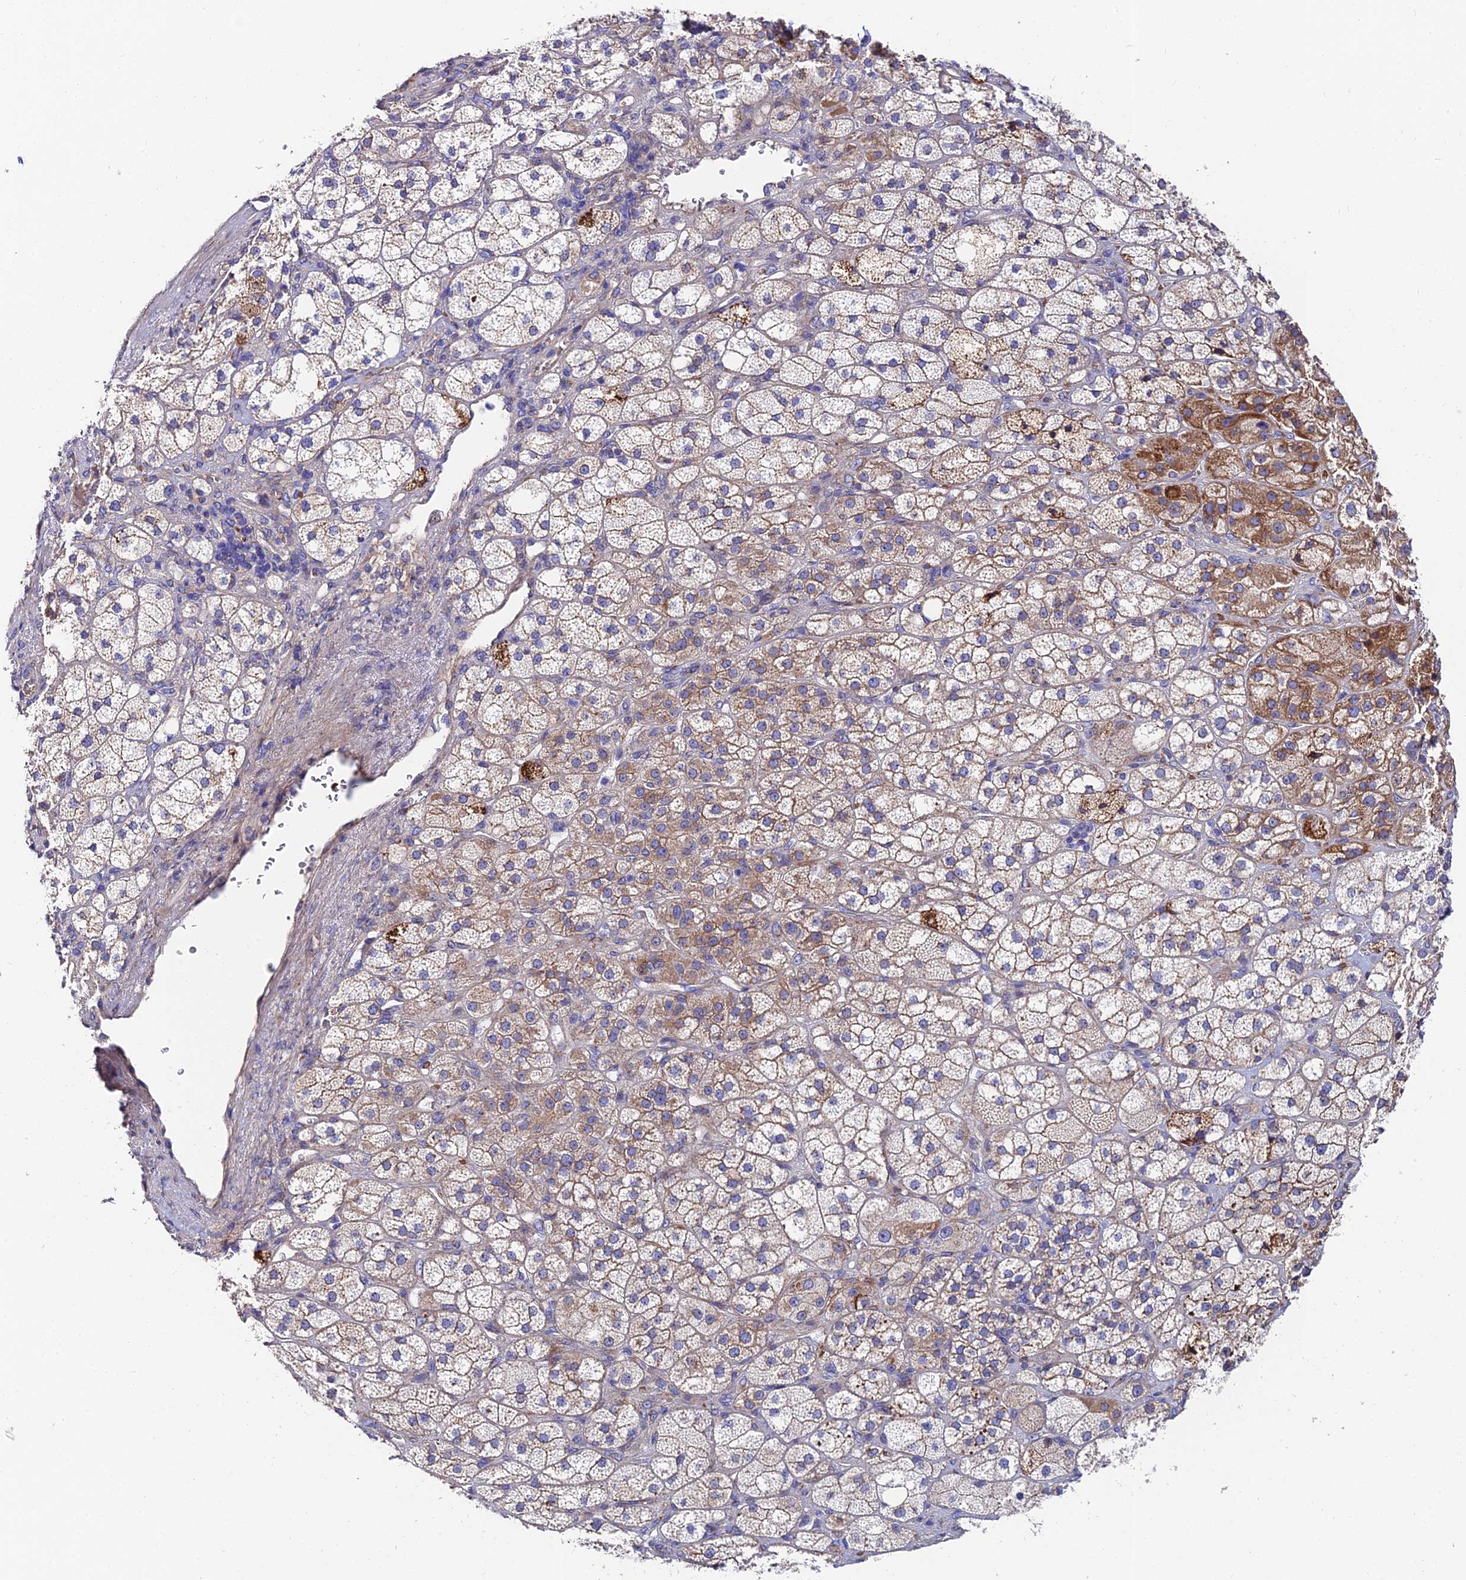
{"staining": {"intensity": "moderate", "quantity": "25%-75%", "location": "cytoplasmic/membranous"}, "tissue": "adrenal gland", "cell_type": "Glandular cells", "image_type": "normal", "snomed": [{"axis": "morphology", "description": "Normal tissue, NOS"}, {"axis": "topography", "description": "Adrenal gland"}], "caption": "Protein staining of unremarkable adrenal gland exhibits moderate cytoplasmic/membranous expression in approximately 25%-75% of glandular cells.", "gene": "ADGRF3", "patient": {"sex": "male", "age": 61}}